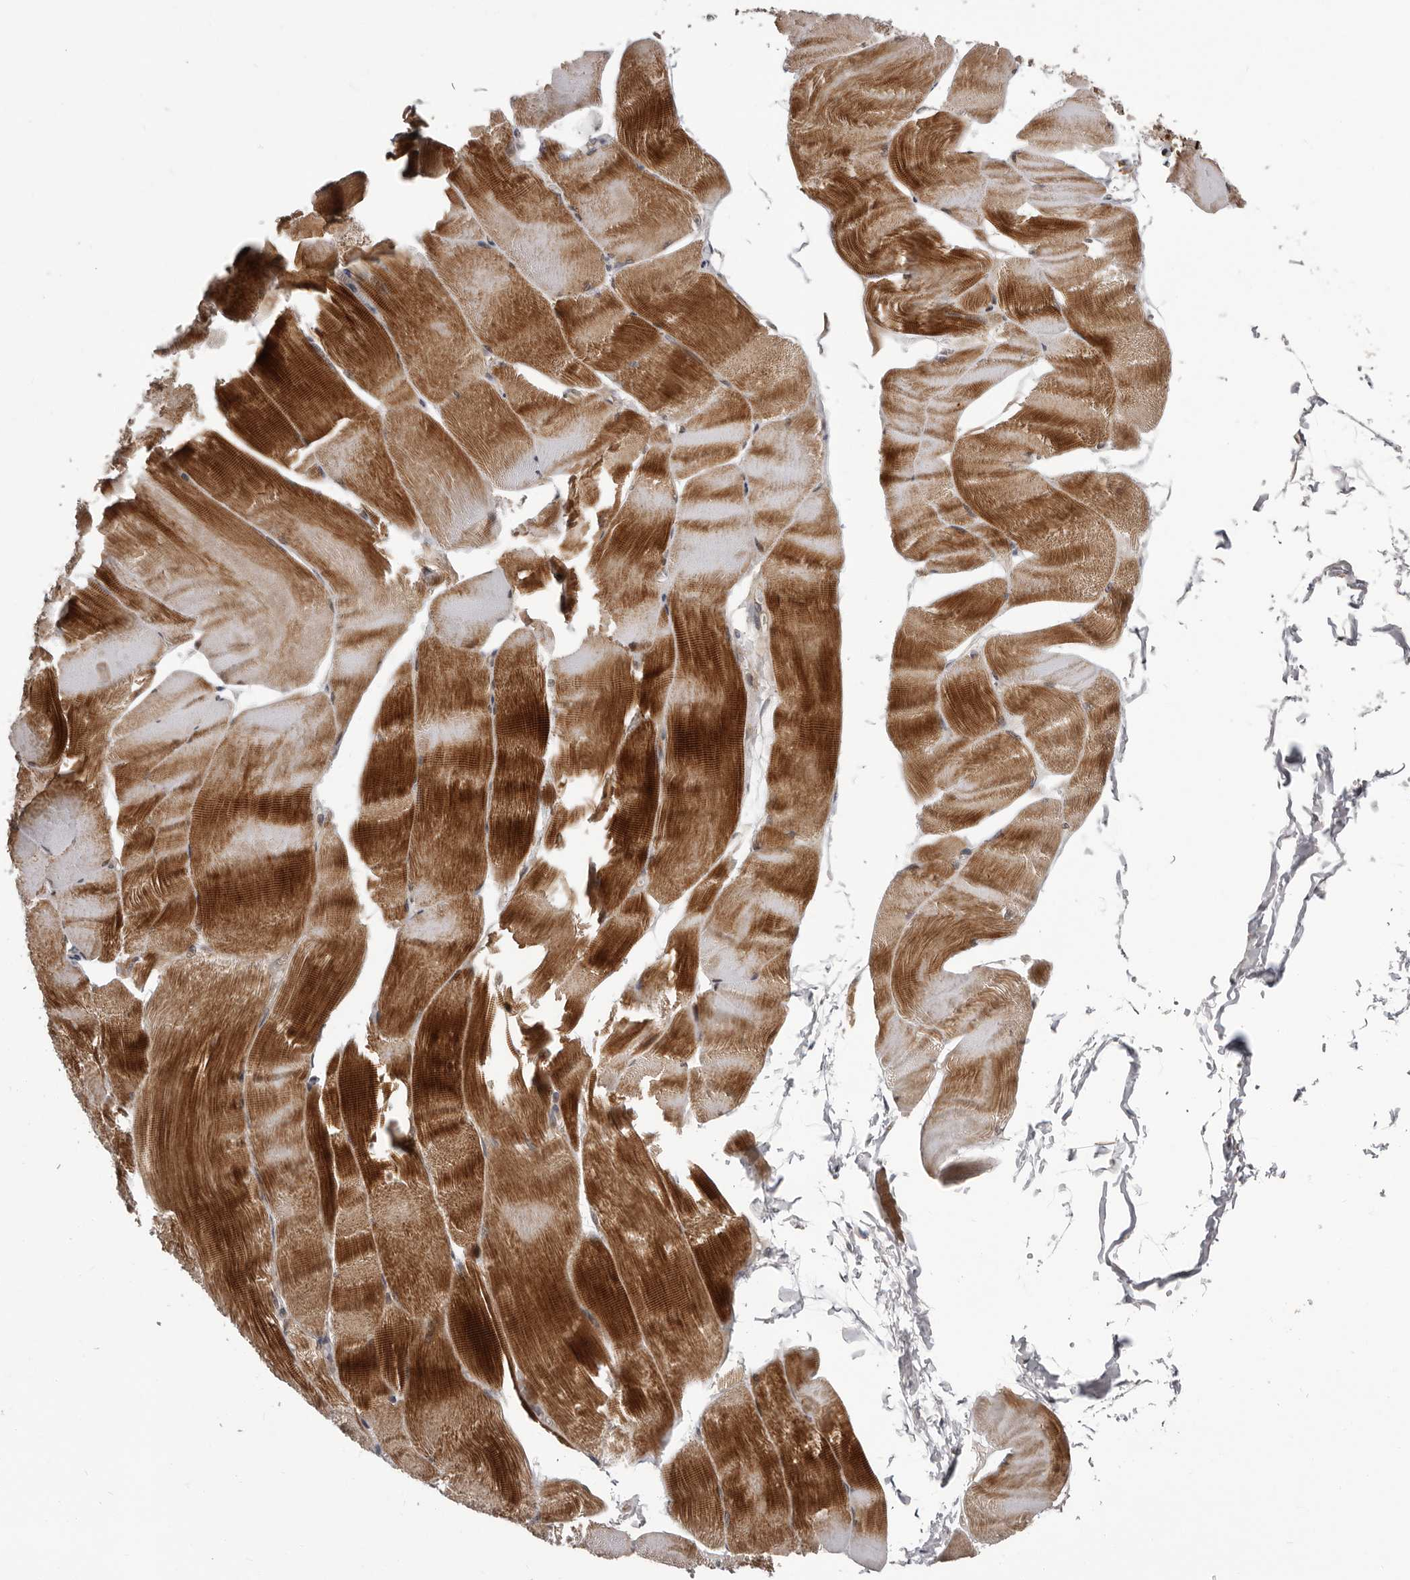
{"staining": {"intensity": "strong", "quantity": ">75%", "location": "cytoplasmic/membranous"}, "tissue": "skeletal muscle", "cell_type": "Myocytes", "image_type": "normal", "snomed": [{"axis": "morphology", "description": "Normal tissue, NOS"}, {"axis": "morphology", "description": "Basal cell carcinoma"}, {"axis": "topography", "description": "Skeletal muscle"}], "caption": "Immunohistochemistry (IHC) staining of benign skeletal muscle, which reveals high levels of strong cytoplasmic/membranous staining in approximately >75% of myocytes indicating strong cytoplasmic/membranous protein expression. The staining was performed using DAB (brown) for protein detection and nuclei were counterstained in hematoxylin (blue).", "gene": "VPS37A", "patient": {"sex": "female", "age": 64}}